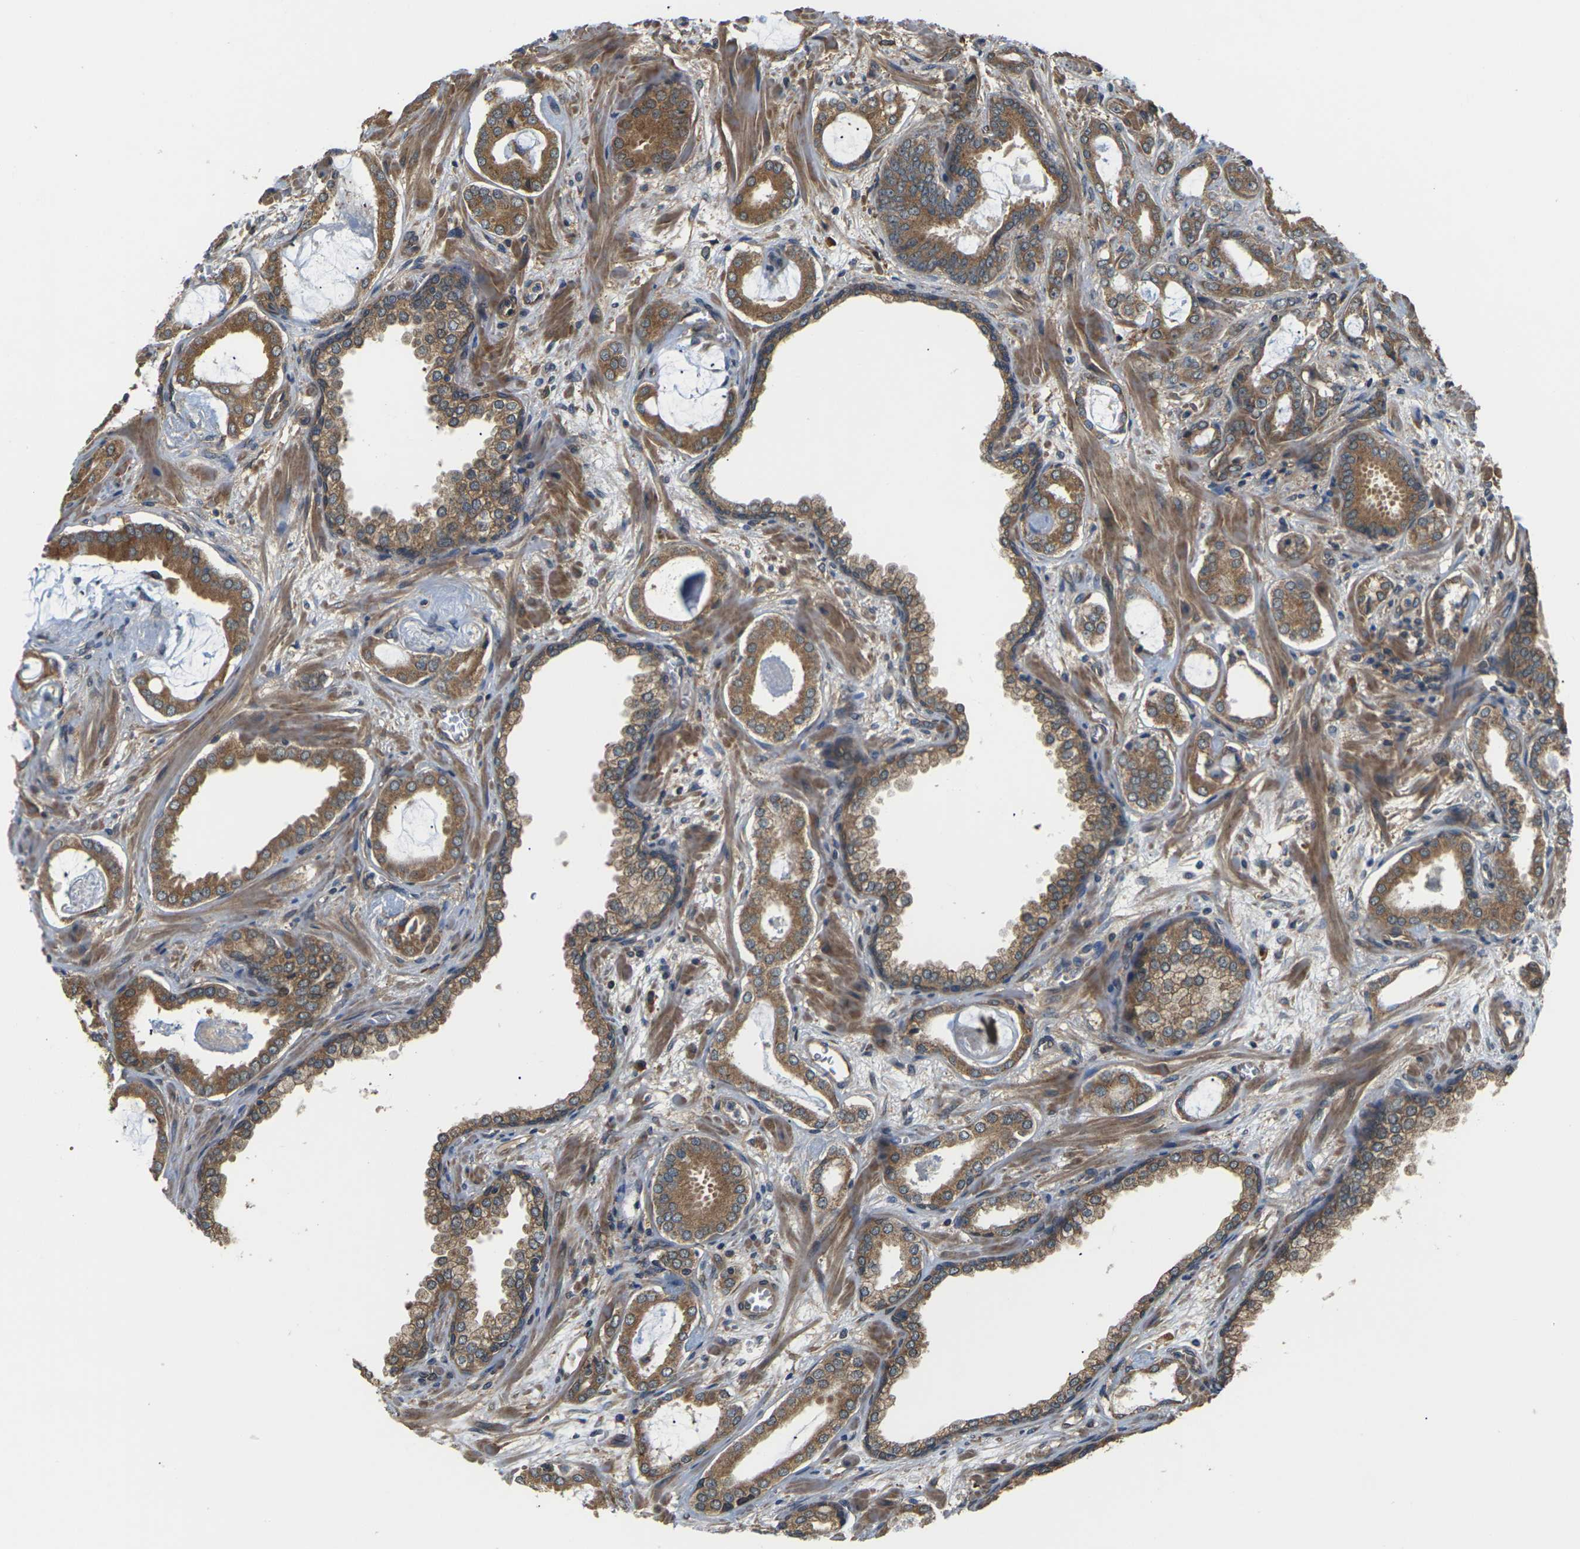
{"staining": {"intensity": "moderate", "quantity": ">75%", "location": "cytoplasmic/membranous"}, "tissue": "prostate cancer", "cell_type": "Tumor cells", "image_type": "cancer", "snomed": [{"axis": "morphology", "description": "Adenocarcinoma, Low grade"}, {"axis": "topography", "description": "Prostate"}], "caption": "Low-grade adenocarcinoma (prostate) stained with a protein marker exhibits moderate staining in tumor cells.", "gene": "NRAS", "patient": {"sex": "male", "age": 53}}